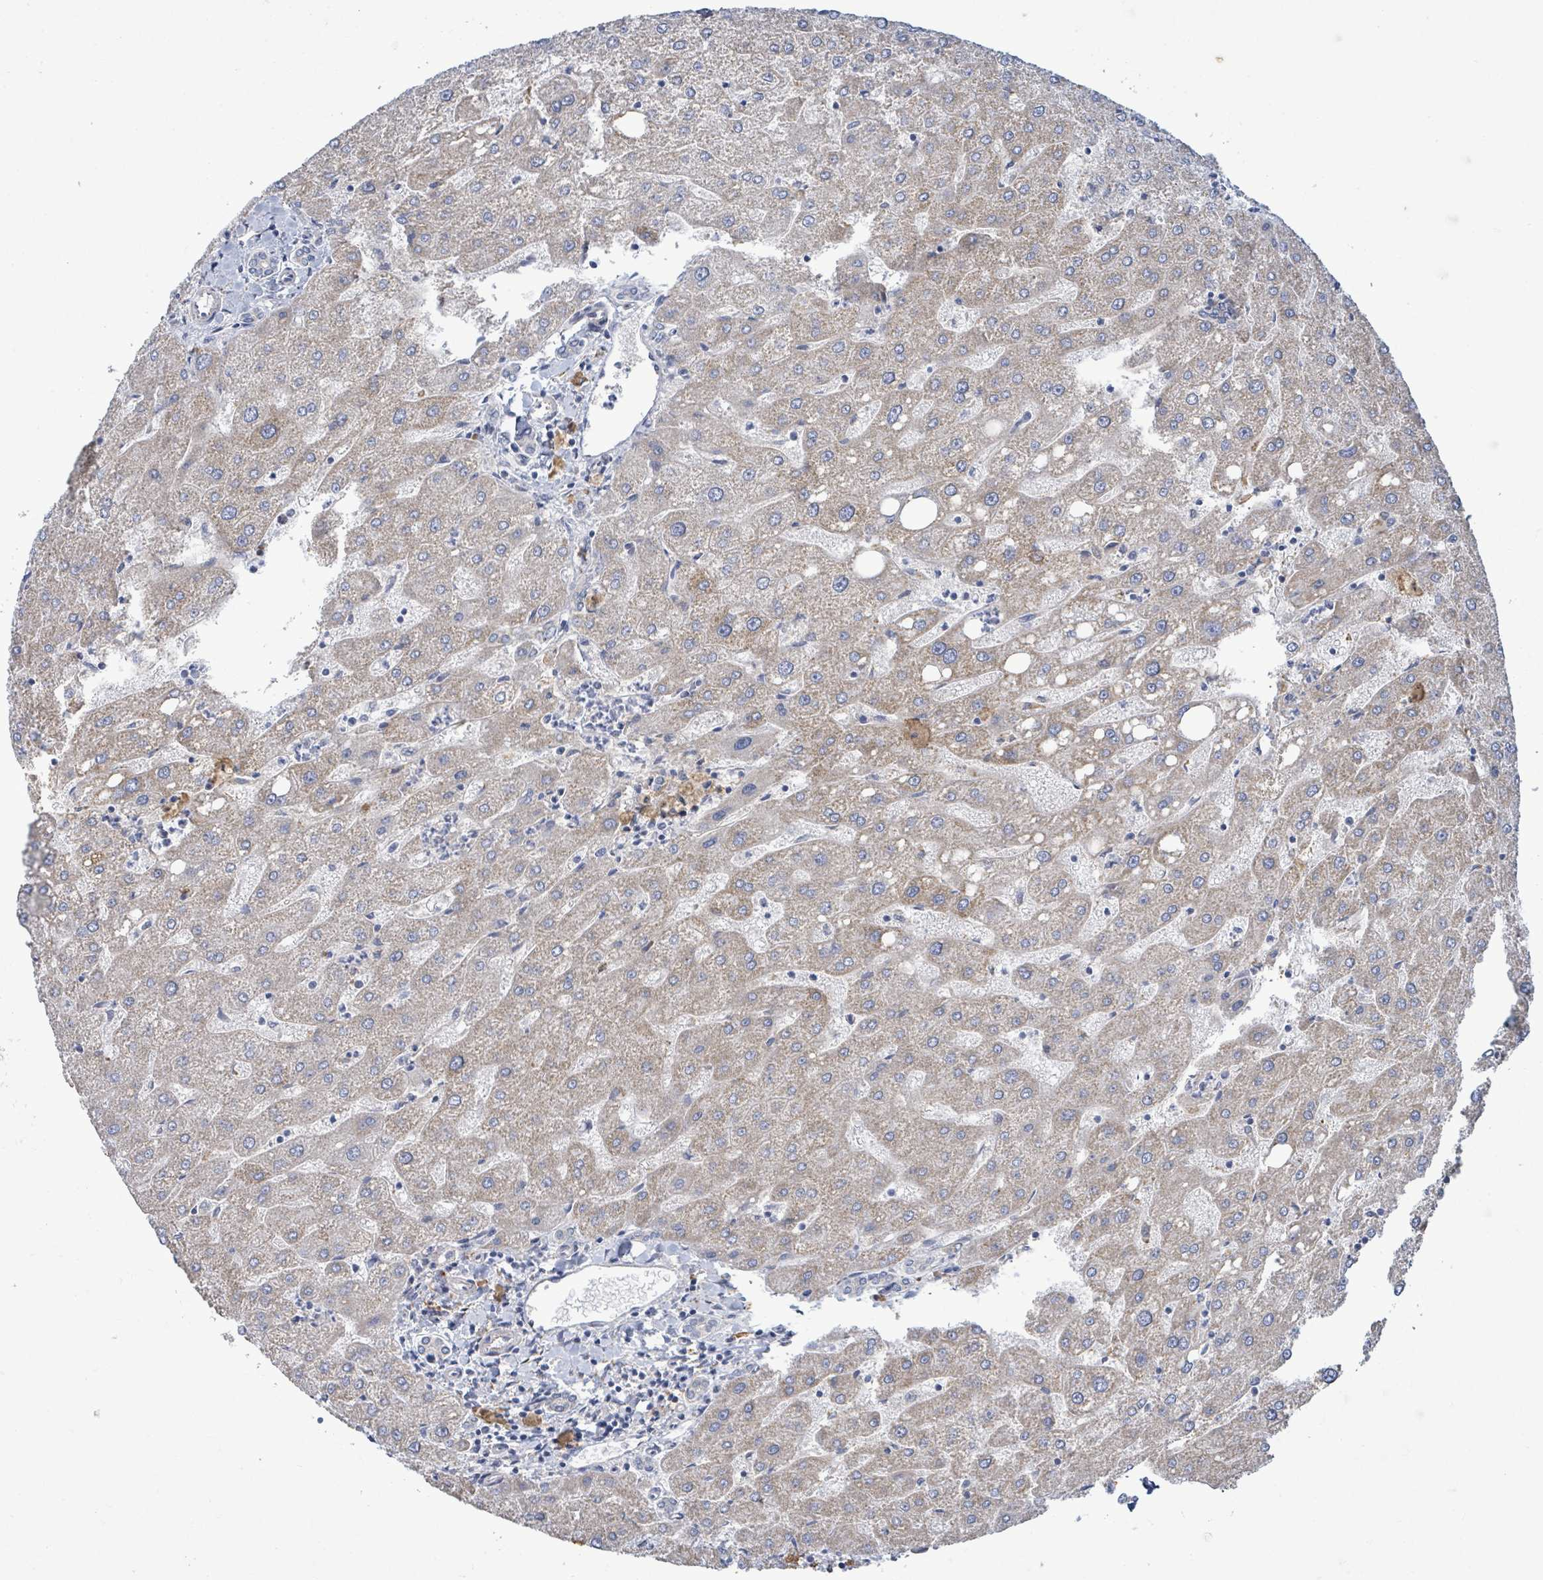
{"staining": {"intensity": "negative", "quantity": "none", "location": "none"}, "tissue": "liver", "cell_type": "Cholangiocytes", "image_type": "normal", "snomed": [{"axis": "morphology", "description": "Normal tissue, NOS"}, {"axis": "topography", "description": "Liver"}], "caption": "Histopathology image shows no significant protein positivity in cholangiocytes of normal liver. (Stains: DAB (3,3'-diaminobenzidine) IHC with hematoxylin counter stain, Microscopy: brightfield microscopy at high magnification).", "gene": "ALG12", "patient": {"sex": "male", "age": 67}}